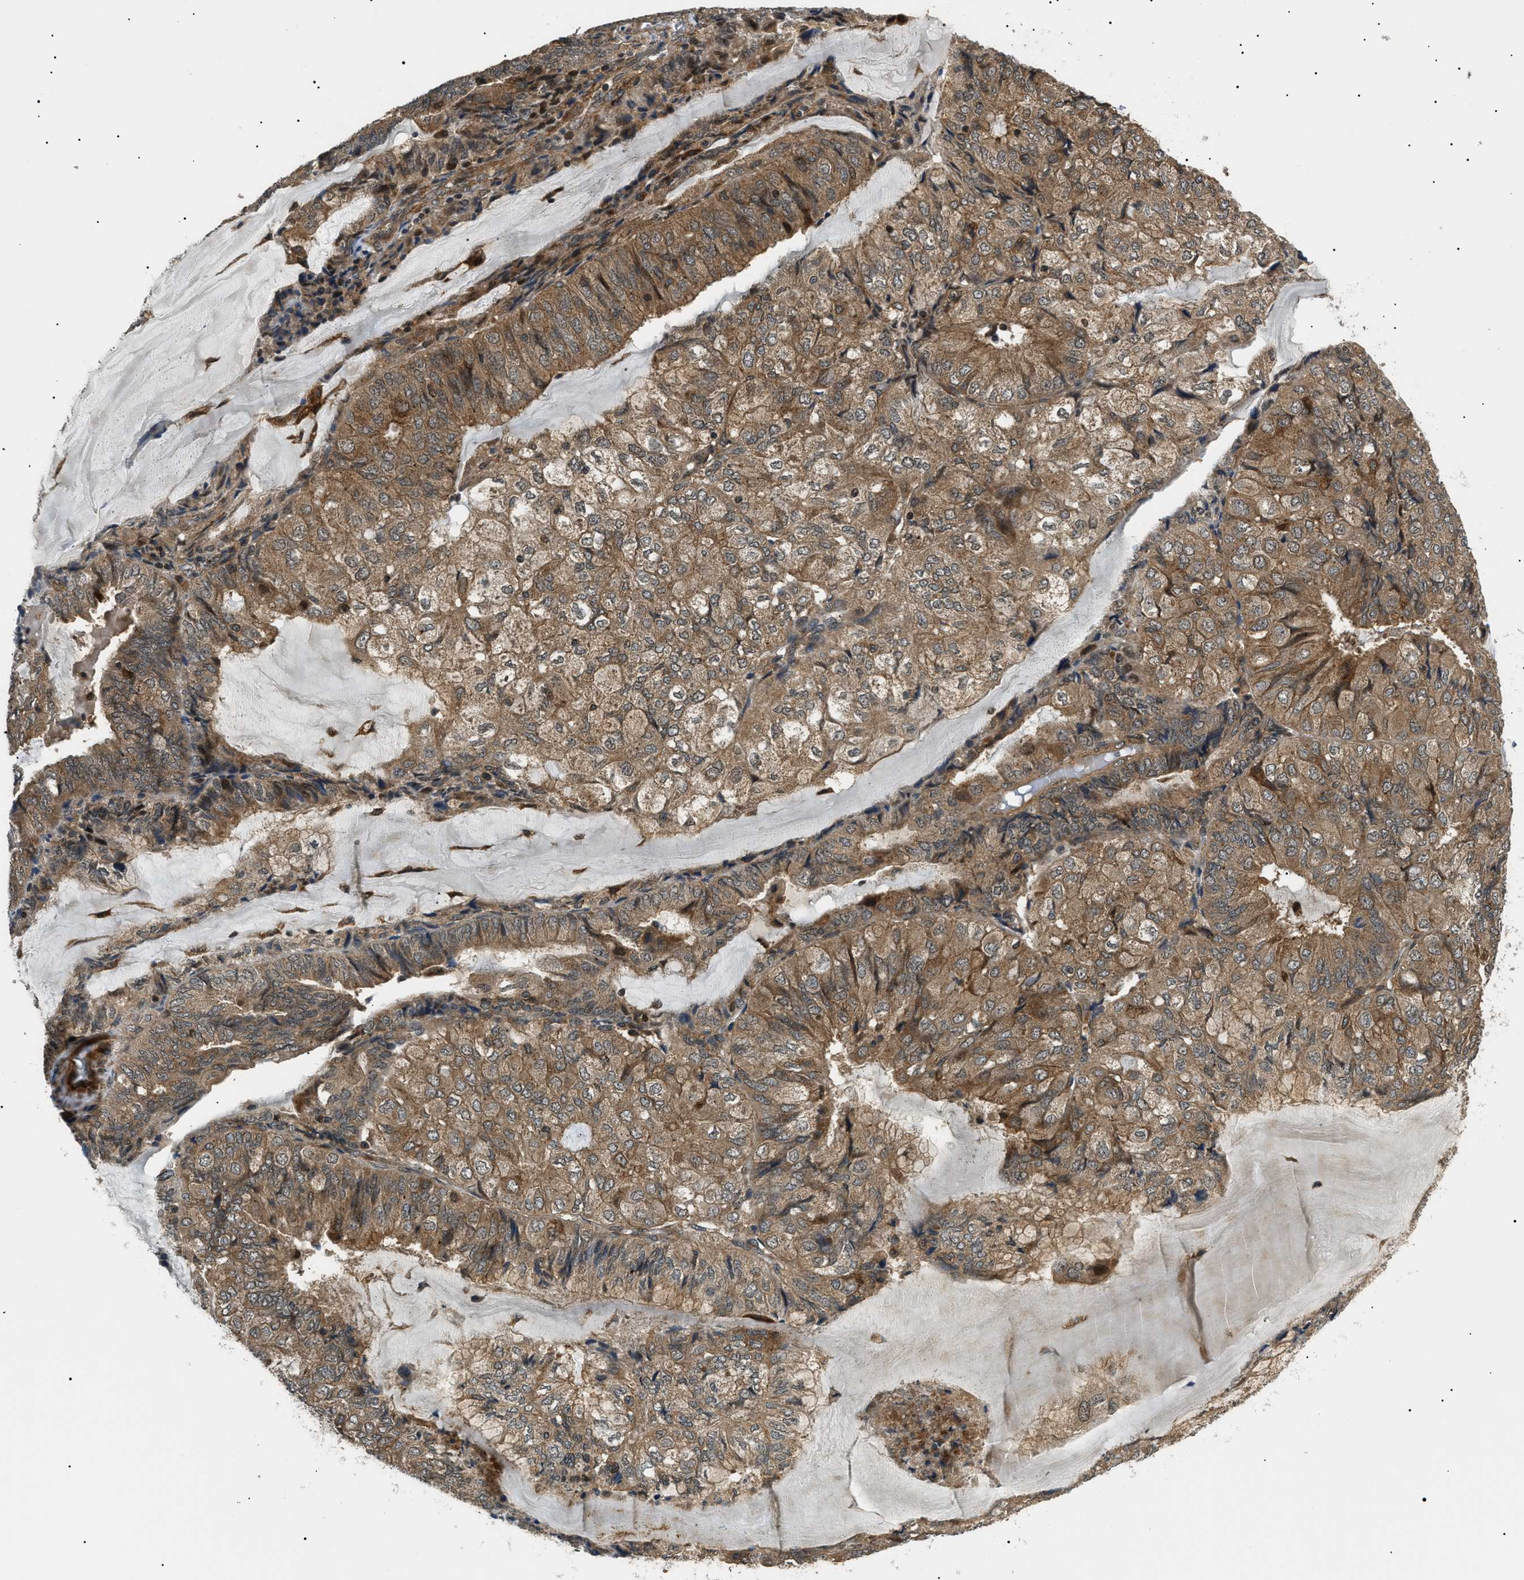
{"staining": {"intensity": "moderate", "quantity": ">75%", "location": "cytoplasmic/membranous"}, "tissue": "endometrial cancer", "cell_type": "Tumor cells", "image_type": "cancer", "snomed": [{"axis": "morphology", "description": "Adenocarcinoma, NOS"}, {"axis": "topography", "description": "Endometrium"}], "caption": "Human endometrial adenocarcinoma stained for a protein (brown) displays moderate cytoplasmic/membranous positive staining in about >75% of tumor cells.", "gene": "ATP6AP1", "patient": {"sex": "female", "age": 81}}